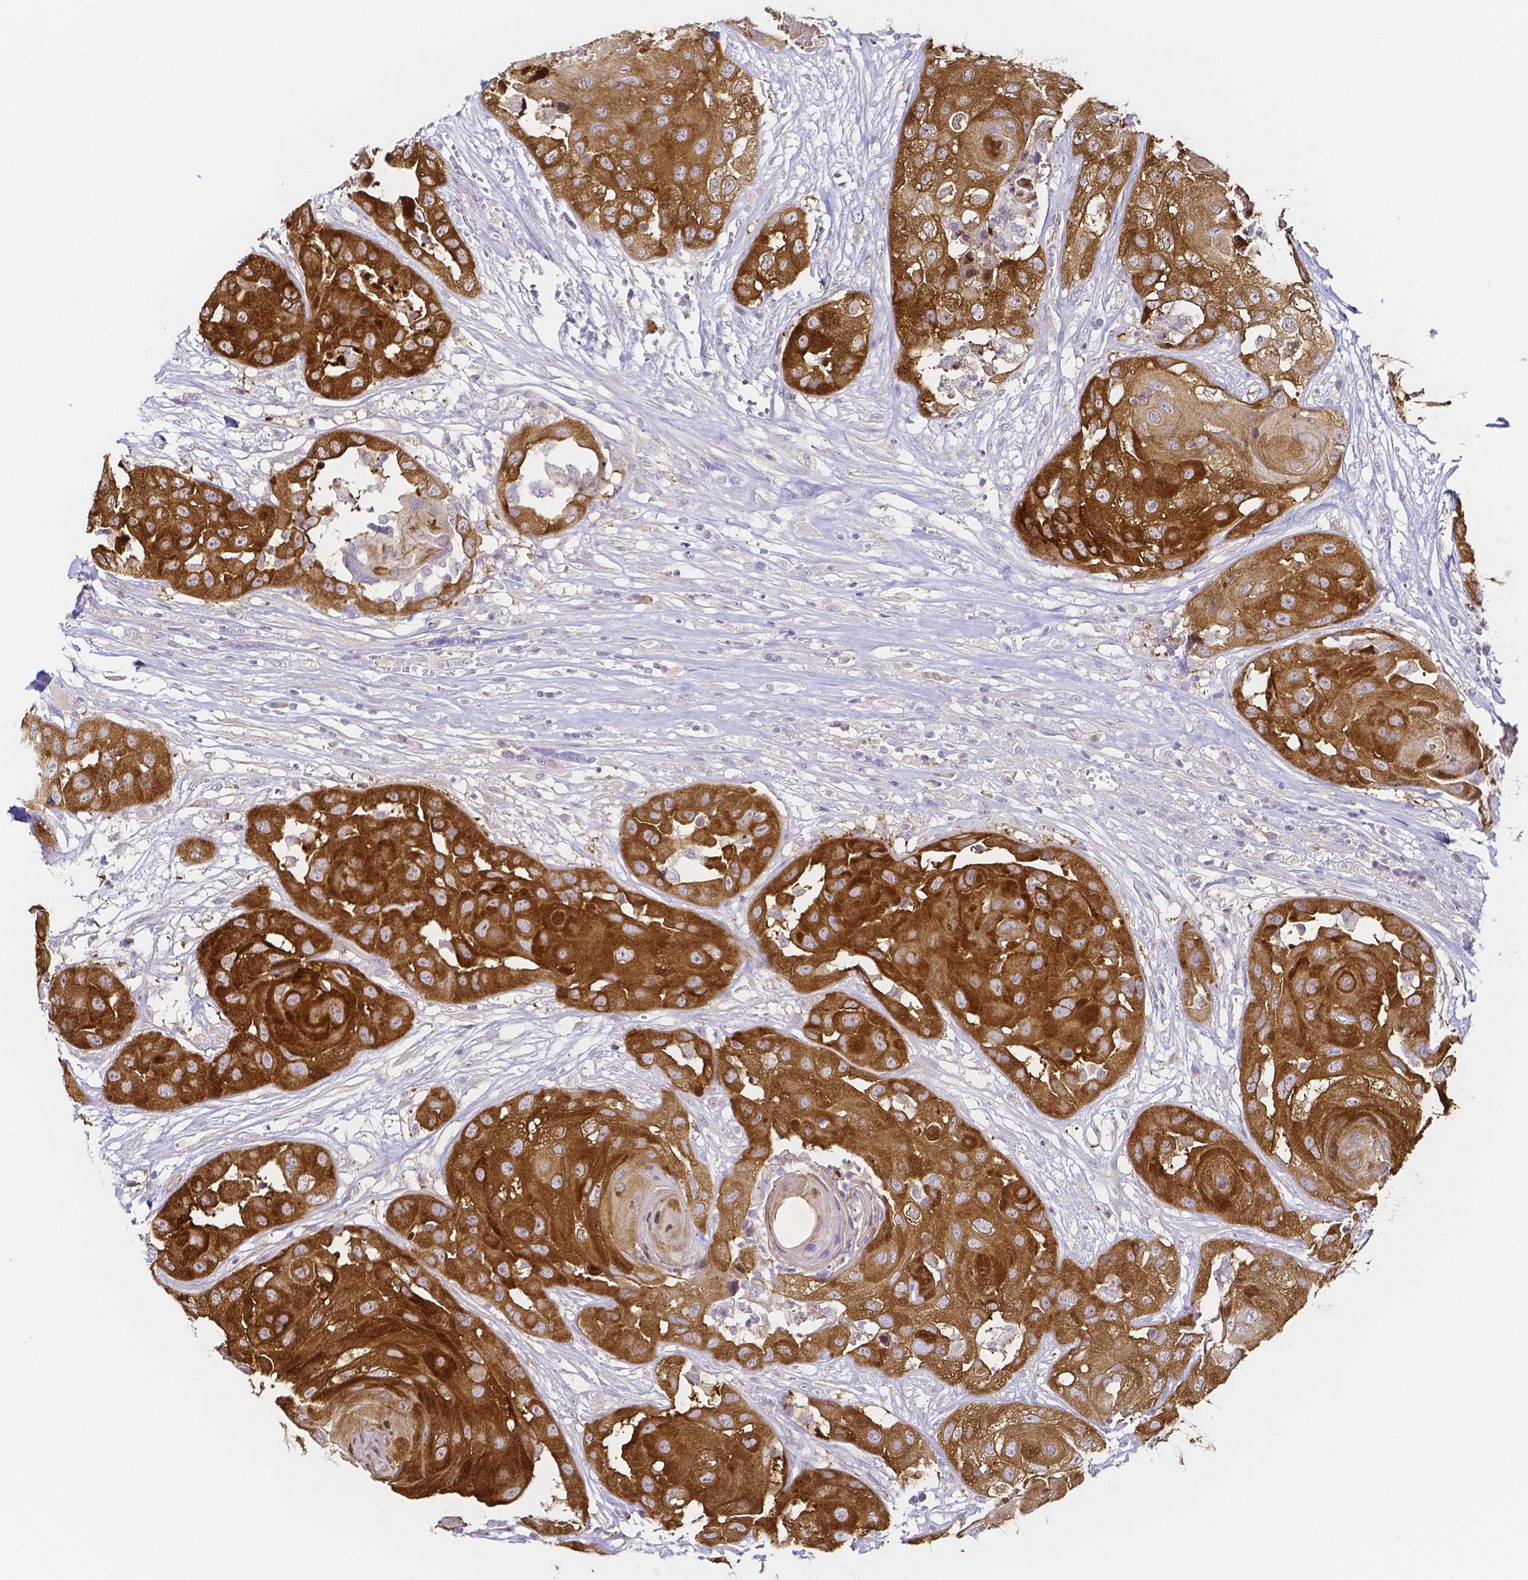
{"staining": {"intensity": "strong", "quantity": ">75%", "location": "cytoplasmic/membranous"}, "tissue": "head and neck cancer", "cell_type": "Tumor cells", "image_type": "cancer", "snomed": [{"axis": "morphology", "description": "Squamous cell carcinoma, NOS"}, {"axis": "topography", "description": "Head-Neck"}], "caption": "IHC (DAB (3,3'-diaminobenzidine)) staining of human head and neck cancer (squamous cell carcinoma) exhibits strong cytoplasmic/membranous protein expression in about >75% of tumor cells. (DAB IHC, brown staining for protein, blue staining for nuclei).", "gene": "PKP3", "patient": {"sex": "male", "age": 83}}